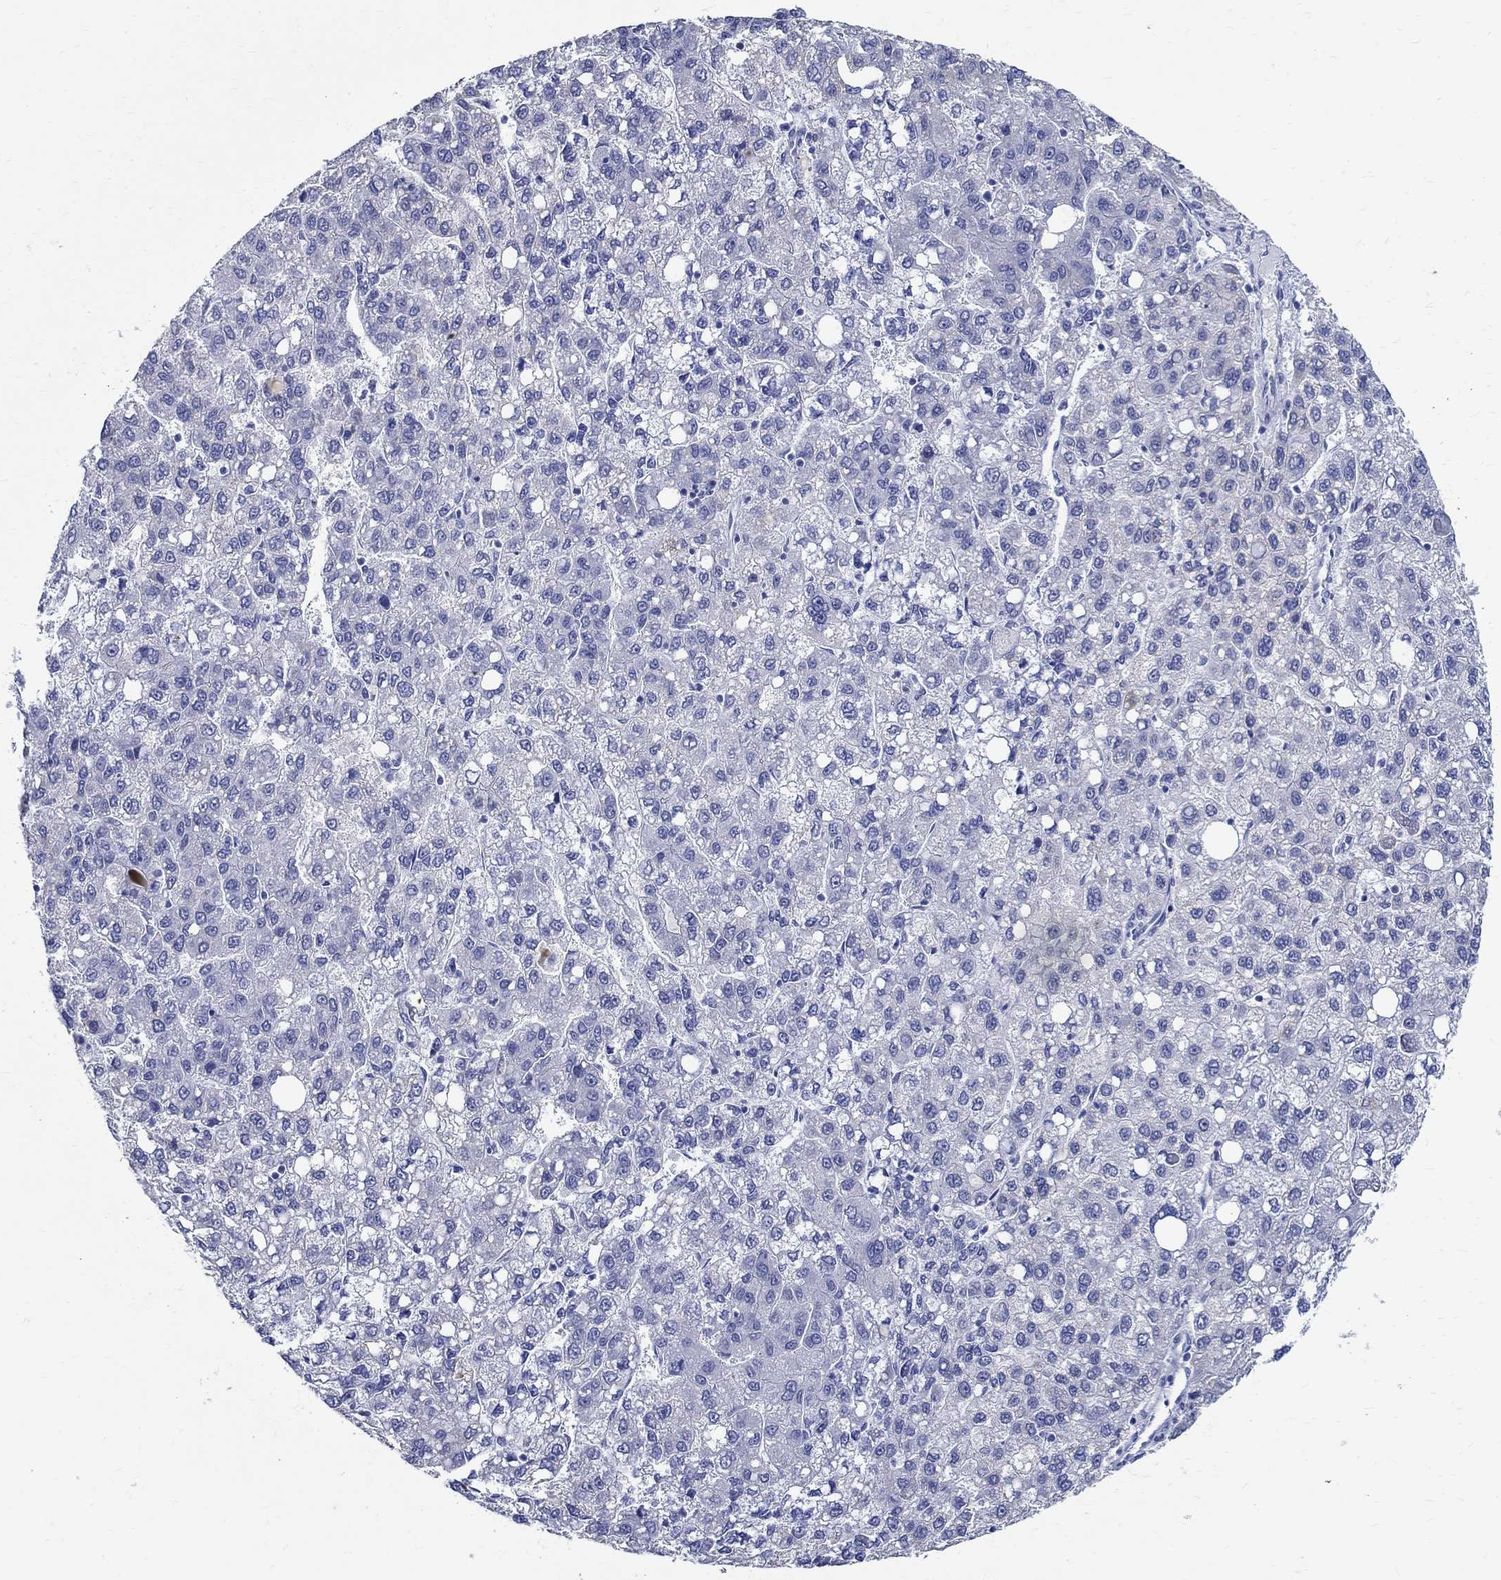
{"staining": {"intensity": "negative", "quantity": "none", "location": "none"}, "tissue": "liver cancer", "cell_type": "Tumor cells", "image_type": "cancer", "snomed": [{"axis": "morphology", "description": "Carcinoma, Hepatocellular, NOS"}, {"axis": "topography", "description": "Liver"}], "caption": "A photomicrograph of human liver hepatocellular carcinoma is negative for staining in tumor cells.", "gene": "TSPAN16", "patient": {"sex": "female", "age": 82}}